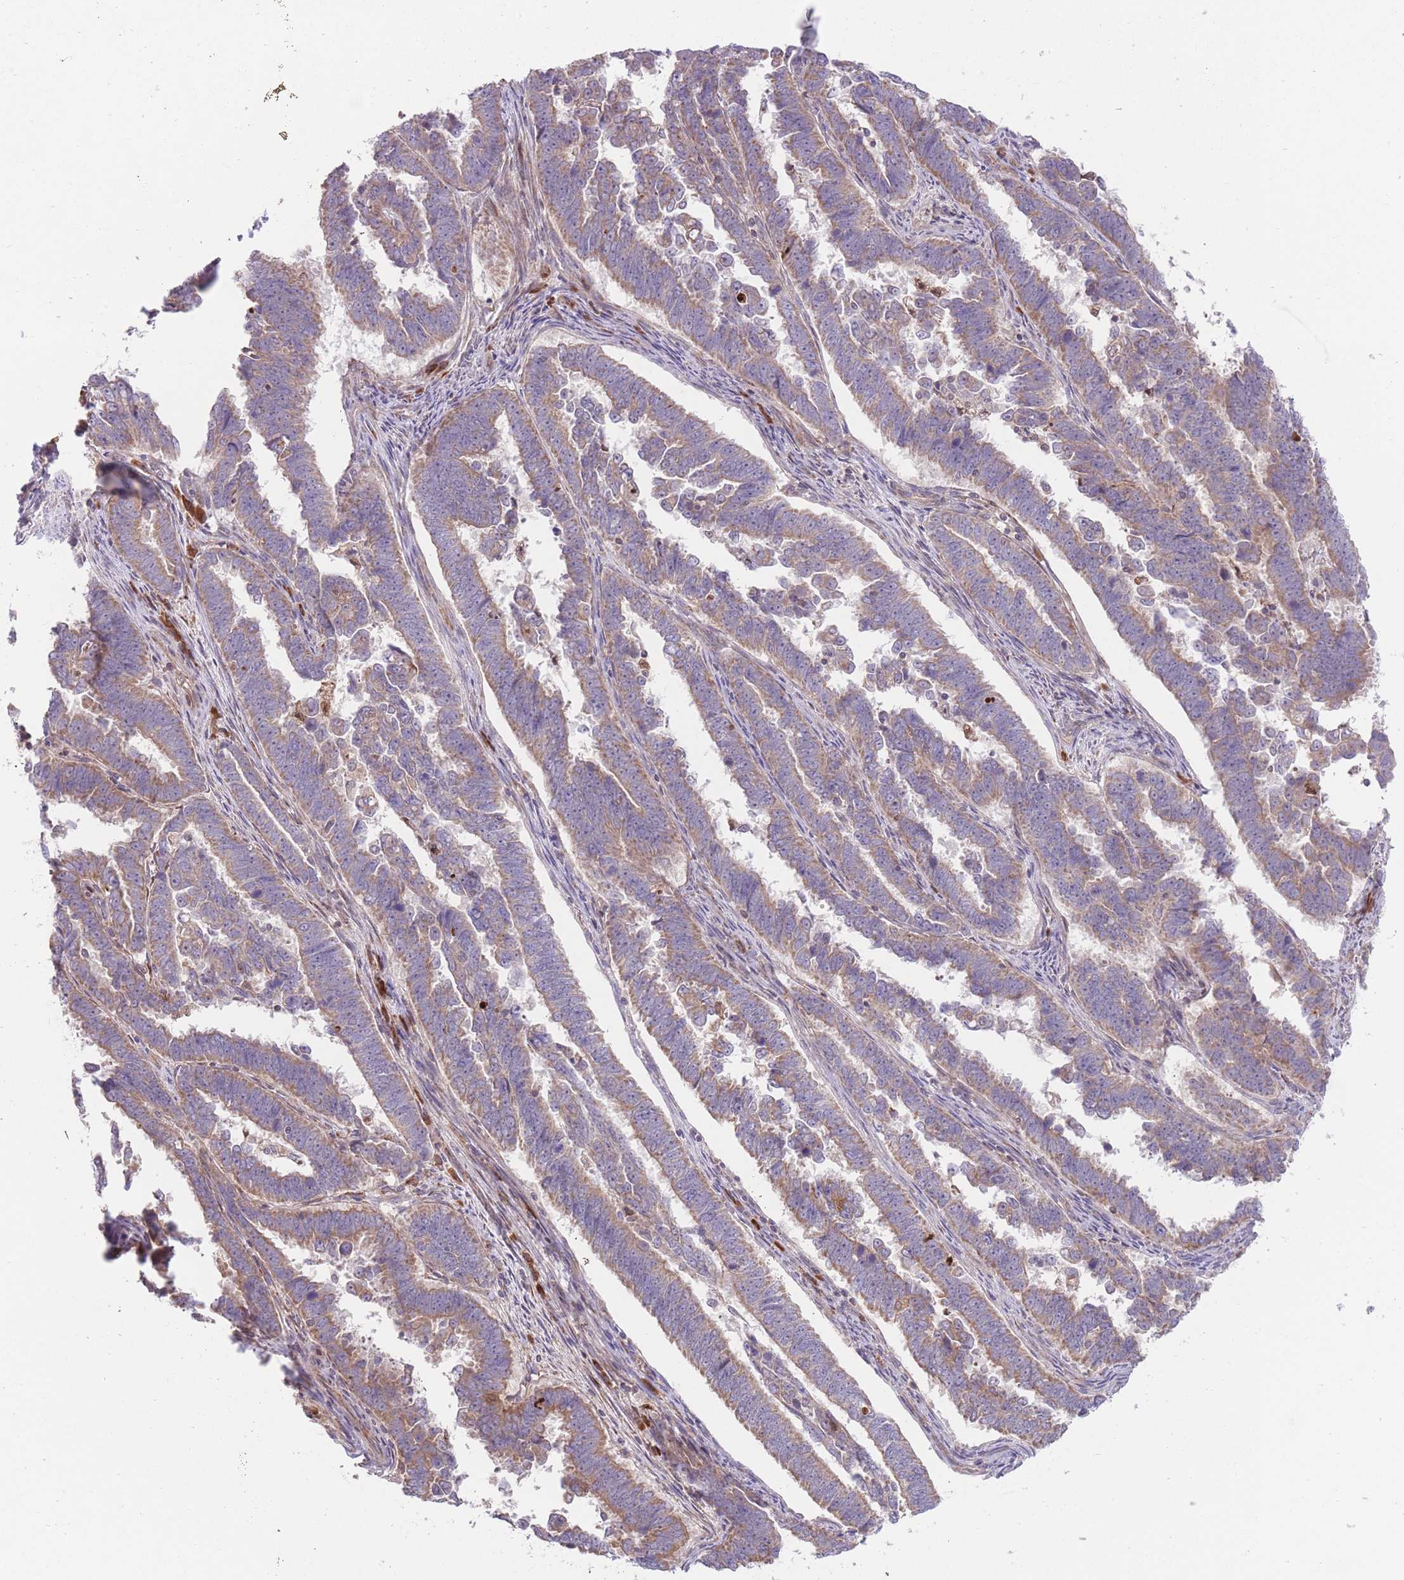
{"staining": {"intensity": "moderate", "quantity": ">75%", "location": "cytoplasmic/membranous"}, "tissue": "endometrial cancer", "cell_type": "Tumor cells", "image_type": "cancer", "snomed": [{"axis": "morphology", "description": "Adenocarcinoma, NOS"}, {"axis": "topography", "description": "Endometrium"}], "caption": "A brown stain highlights moderate cytoplasmic/membranous expression of a protein in human endometrial cancer (adenocarcinoma) tumor cells.", "gene": "BOLA2B", "patient": {"sex": "female", "age": 75}}